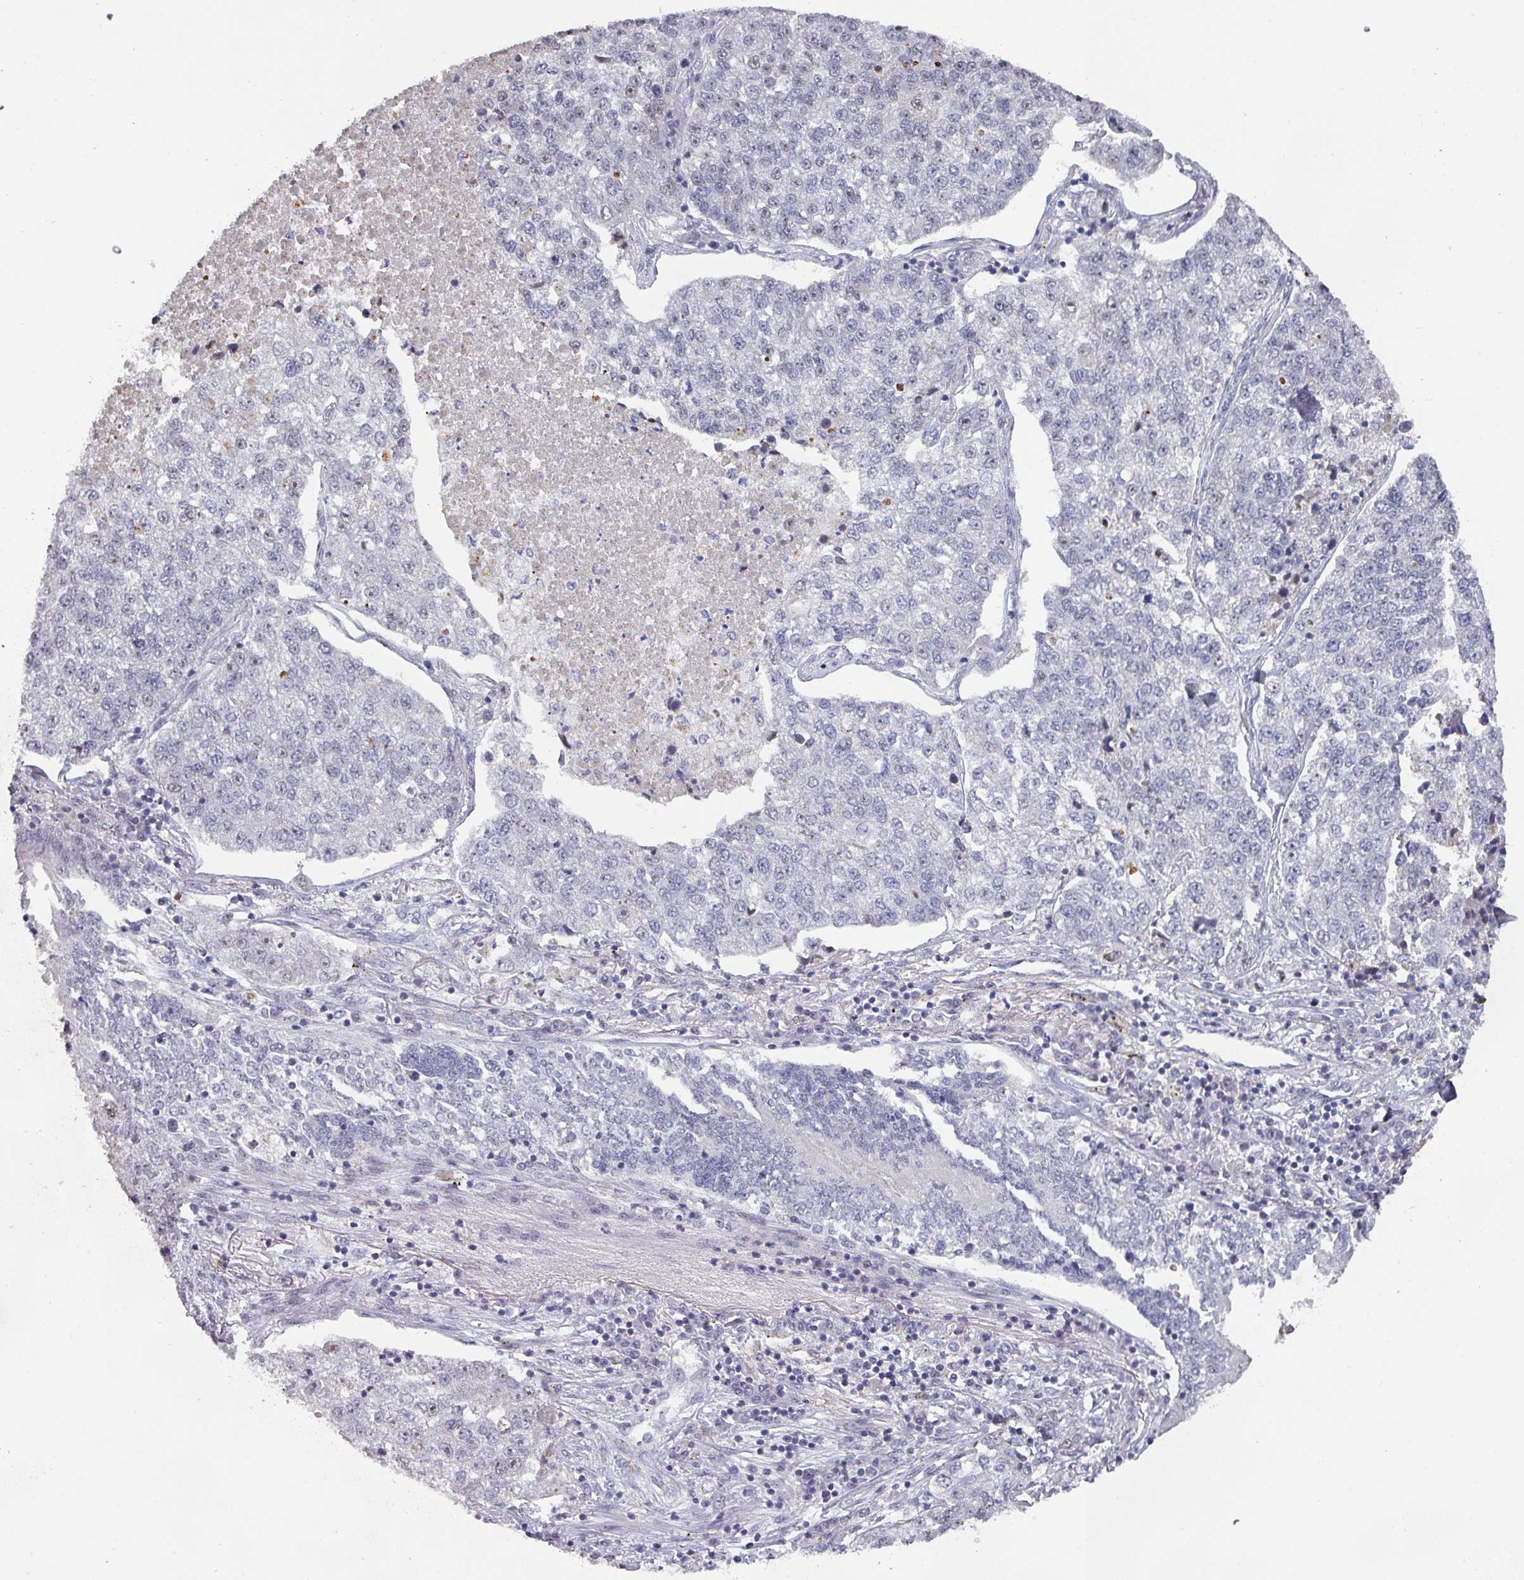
{"staining": {"intensity": "negative", "quantity": "none", "location": "none"}, "tissue": "lung cancer", "cell_type": "Tumor cells", "image_type": "cancer", "snomed": [{"axis": "morphology", "description": "Adenocarcinoma, NOS"}, {"axis": "topography", "description": "Lung"}], "caption": "The micrograph reveals no staining of tumor cells in adenocarcinoma (lung).", "gene": "ZNF654", "patient": {"sex": "male", "age": 49}}